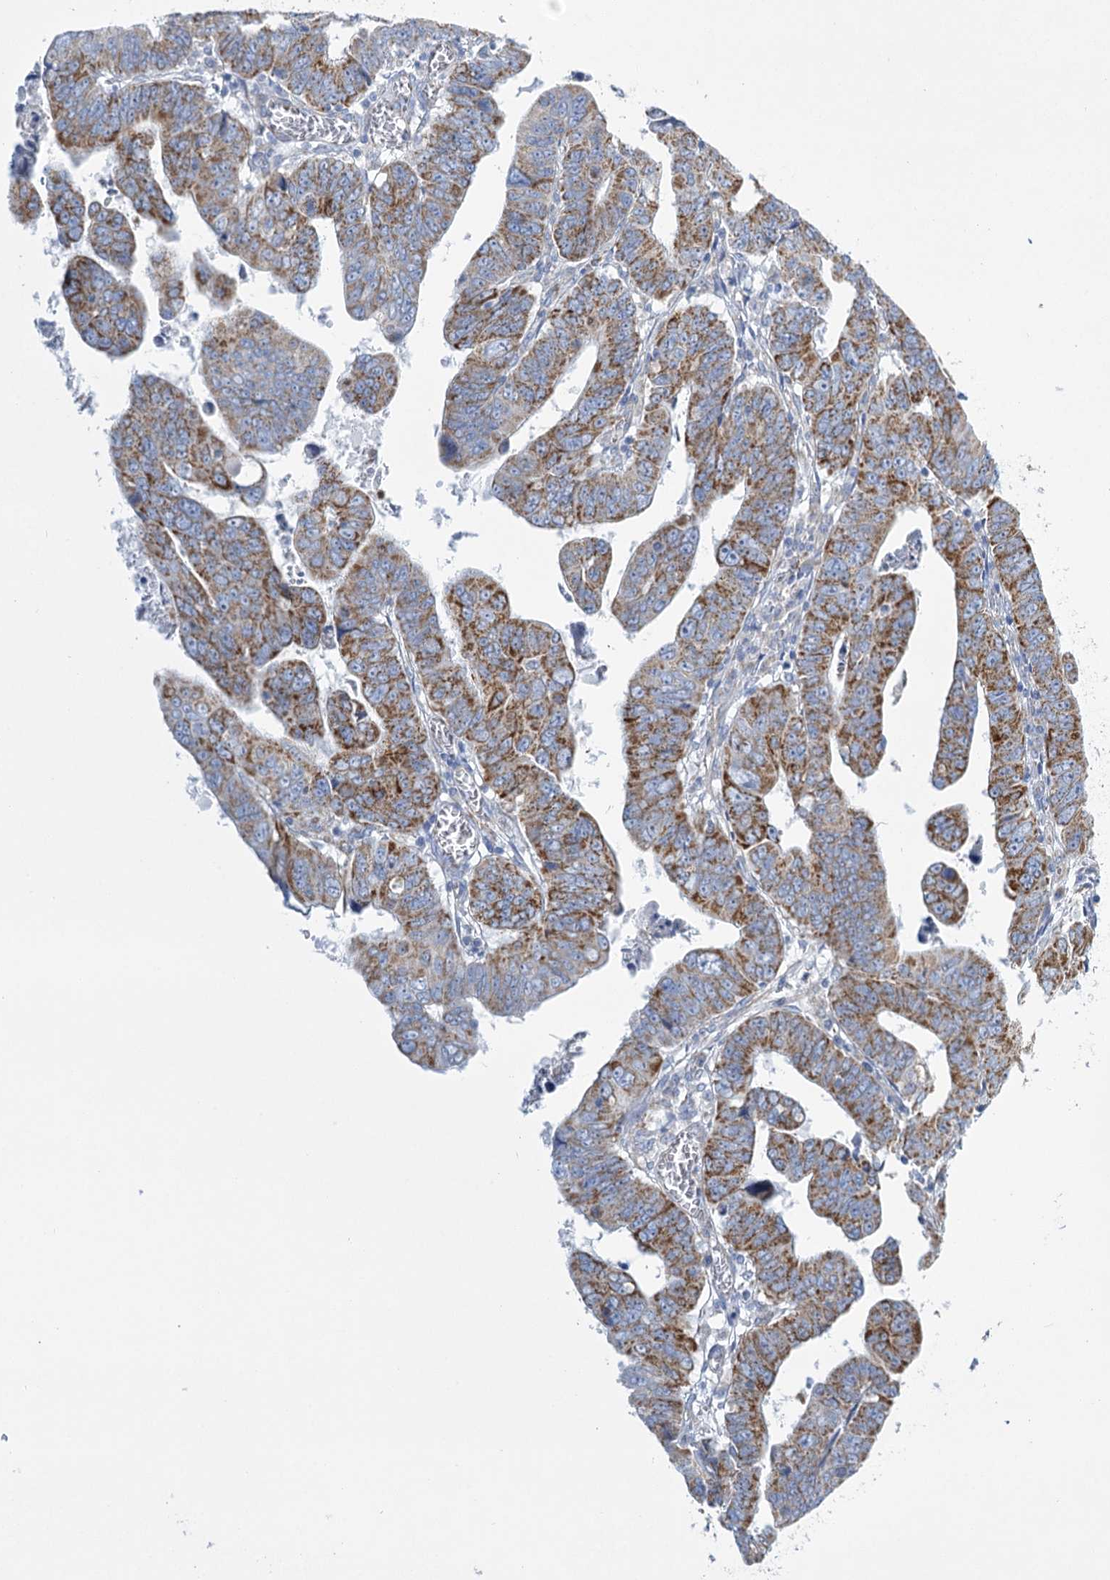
{"staining": {"intensity": "strong", "quantity": ">75%", "location": "cytoplasmic/membranous"}, "tissue": "colorectal cancer", "cell_type": "Tumor cells", "image_type": "cancer", "snomed": [{"axis": "morphology", "description": "Normal tissue, NOS"}, {"axis": "morphology", "description": "Adenocarcinoma, NOS"}, {"axis": "topography", "description": "Rectum"}], "caption": "Immunohistochemical staining of human colorectal cancer (adenocarcinoma) shows high levels of strong cytoplasmic/membranous protein staining in about >75% of tumor cells.", "gene": "DHTKD1", "patient": {"sex": "female", "age": 65}}